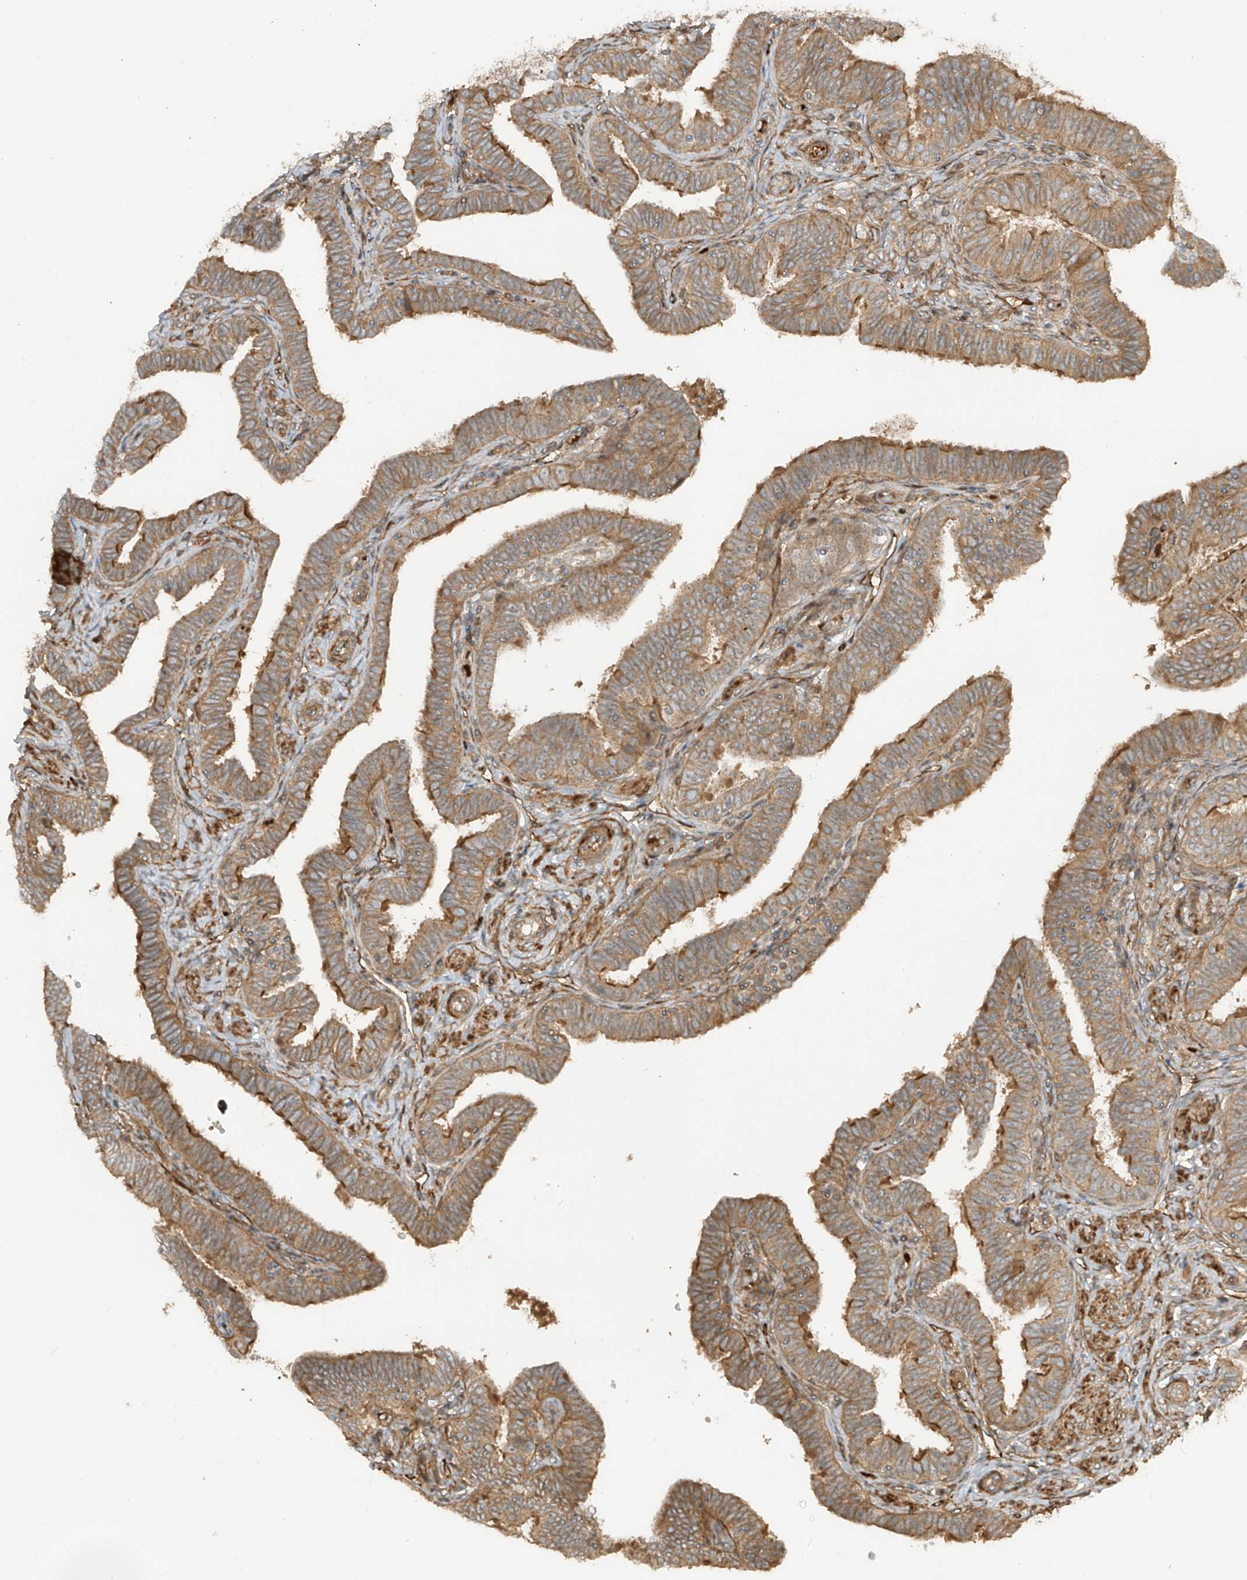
{"staining": {"intensity": "strong", "quantity": ">75%", "location": "cytoplasmic/membranous"}, "tissue": "fallopian tube", "cell_type": "Glandular cells", "image_type": "normal", "snomed": [{"axis": "morphology", "description": "Normal tissue, NOS"}, {"axis": "topography", "description": "Fallopian tube"}], "caption": "Protein staining of normal fallopian tube demonstrates strong cytoplasmic/membranous staining in approximately >75% of glandular cells. (DAB IHC, brown staining for protein, blue staining for nuclei).", "gene": "ENTR1", "patient": {"sex": "female", "age": 39}}